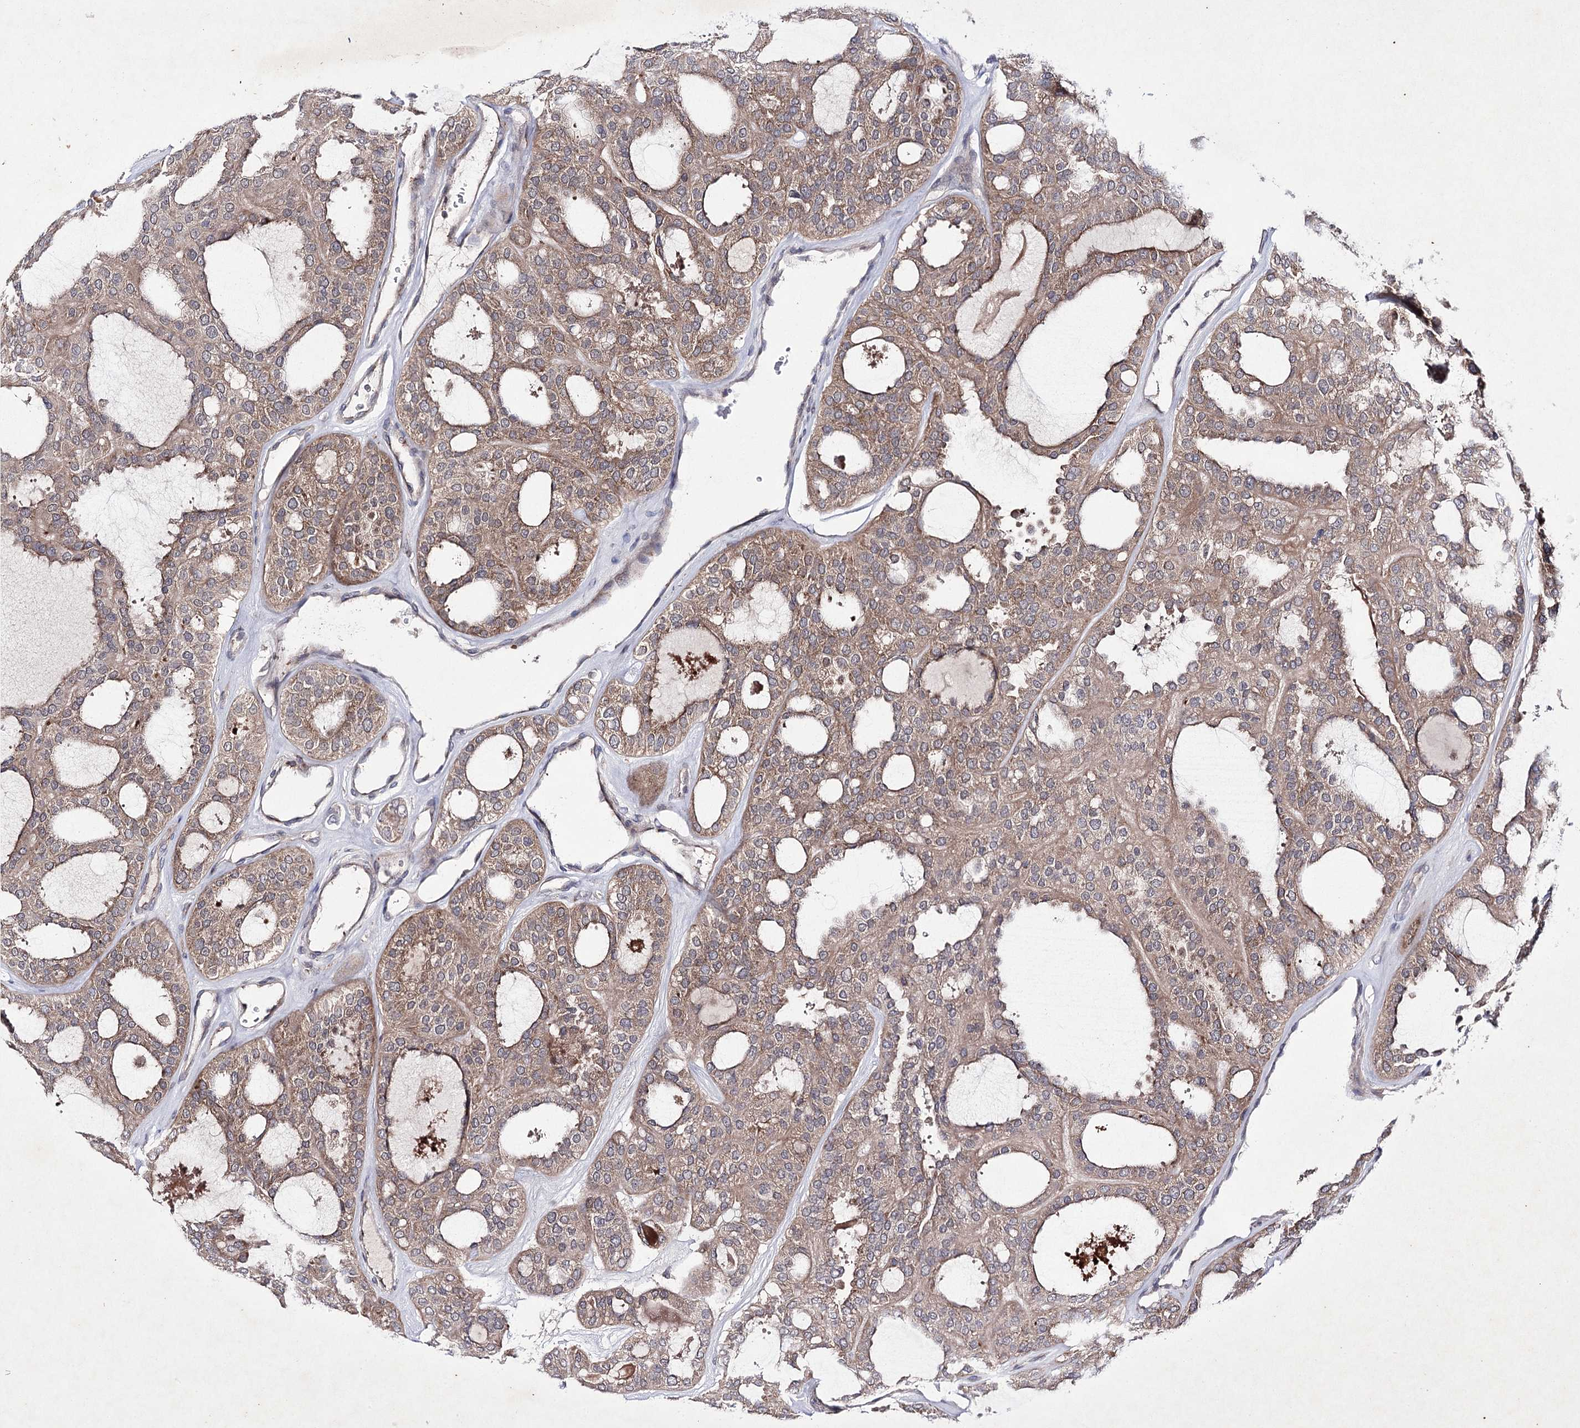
{"staining": {"intensity": "moderate", "quantity": ">75%", "location": "cytoplasmic/membranous"}, "tissue": "thyroid cancer", "cell_type": "Tumor cells", "image_type": "cancer", "snomed": [{"axis": "morphology", "description": "Follicular adenoma carcinoma, NOS"}, {"axis": "topography", "description": "Thyroid gland"}], "caption": "There is medium levels of moderate cytoplasmic/membranous expression in tumor cells of thyroid cancer, as demonstrated by immunohistochemical staining (brown color).", "gene": "BCR", "patient": {"sex": "male", "age": 75}}